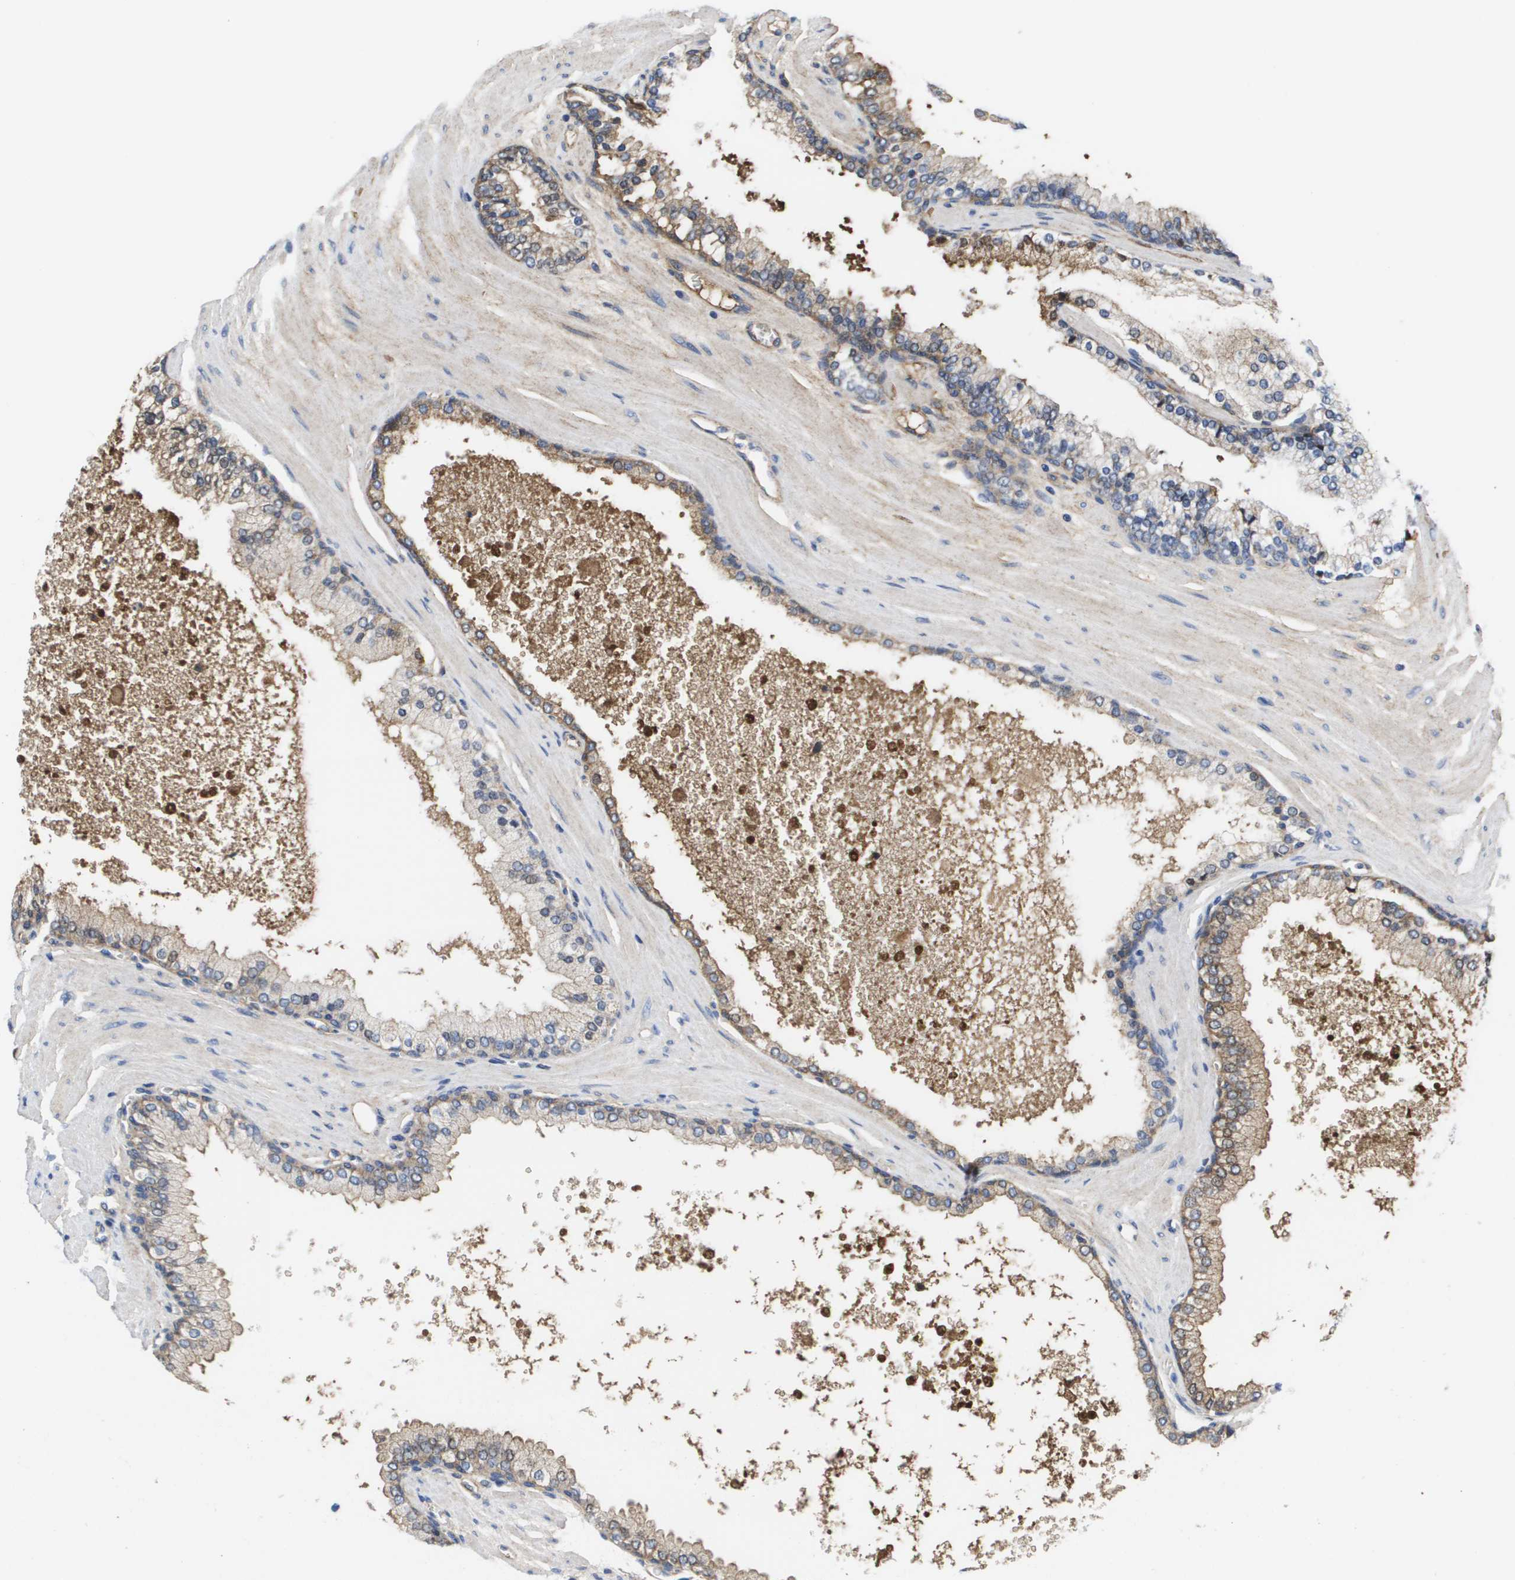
{"staining": {"intensity": "moderate", "quantity": ">75%", "location": "cytoplasmic/membranous"}, "tissue": "prostate cancer", "cell_type": "Tumor cells", "image_type": "cancer", "snomed": [{"axis": "morphology", "description": "Adenocarcinoma, High grade"}, {"axis": "topography", "description": "Prostate"}], "caption": "Protein expression analysis of prostate cancer (adenocarcinoma (high-grade)) exhibits moderate cytoplasmic/membranous expression in about >75% of tumor cells. (IHC, brightfield microscopy, high magnification).", "gene": "SERPINC1", "patient": {"sex": "male", "age": 65}}